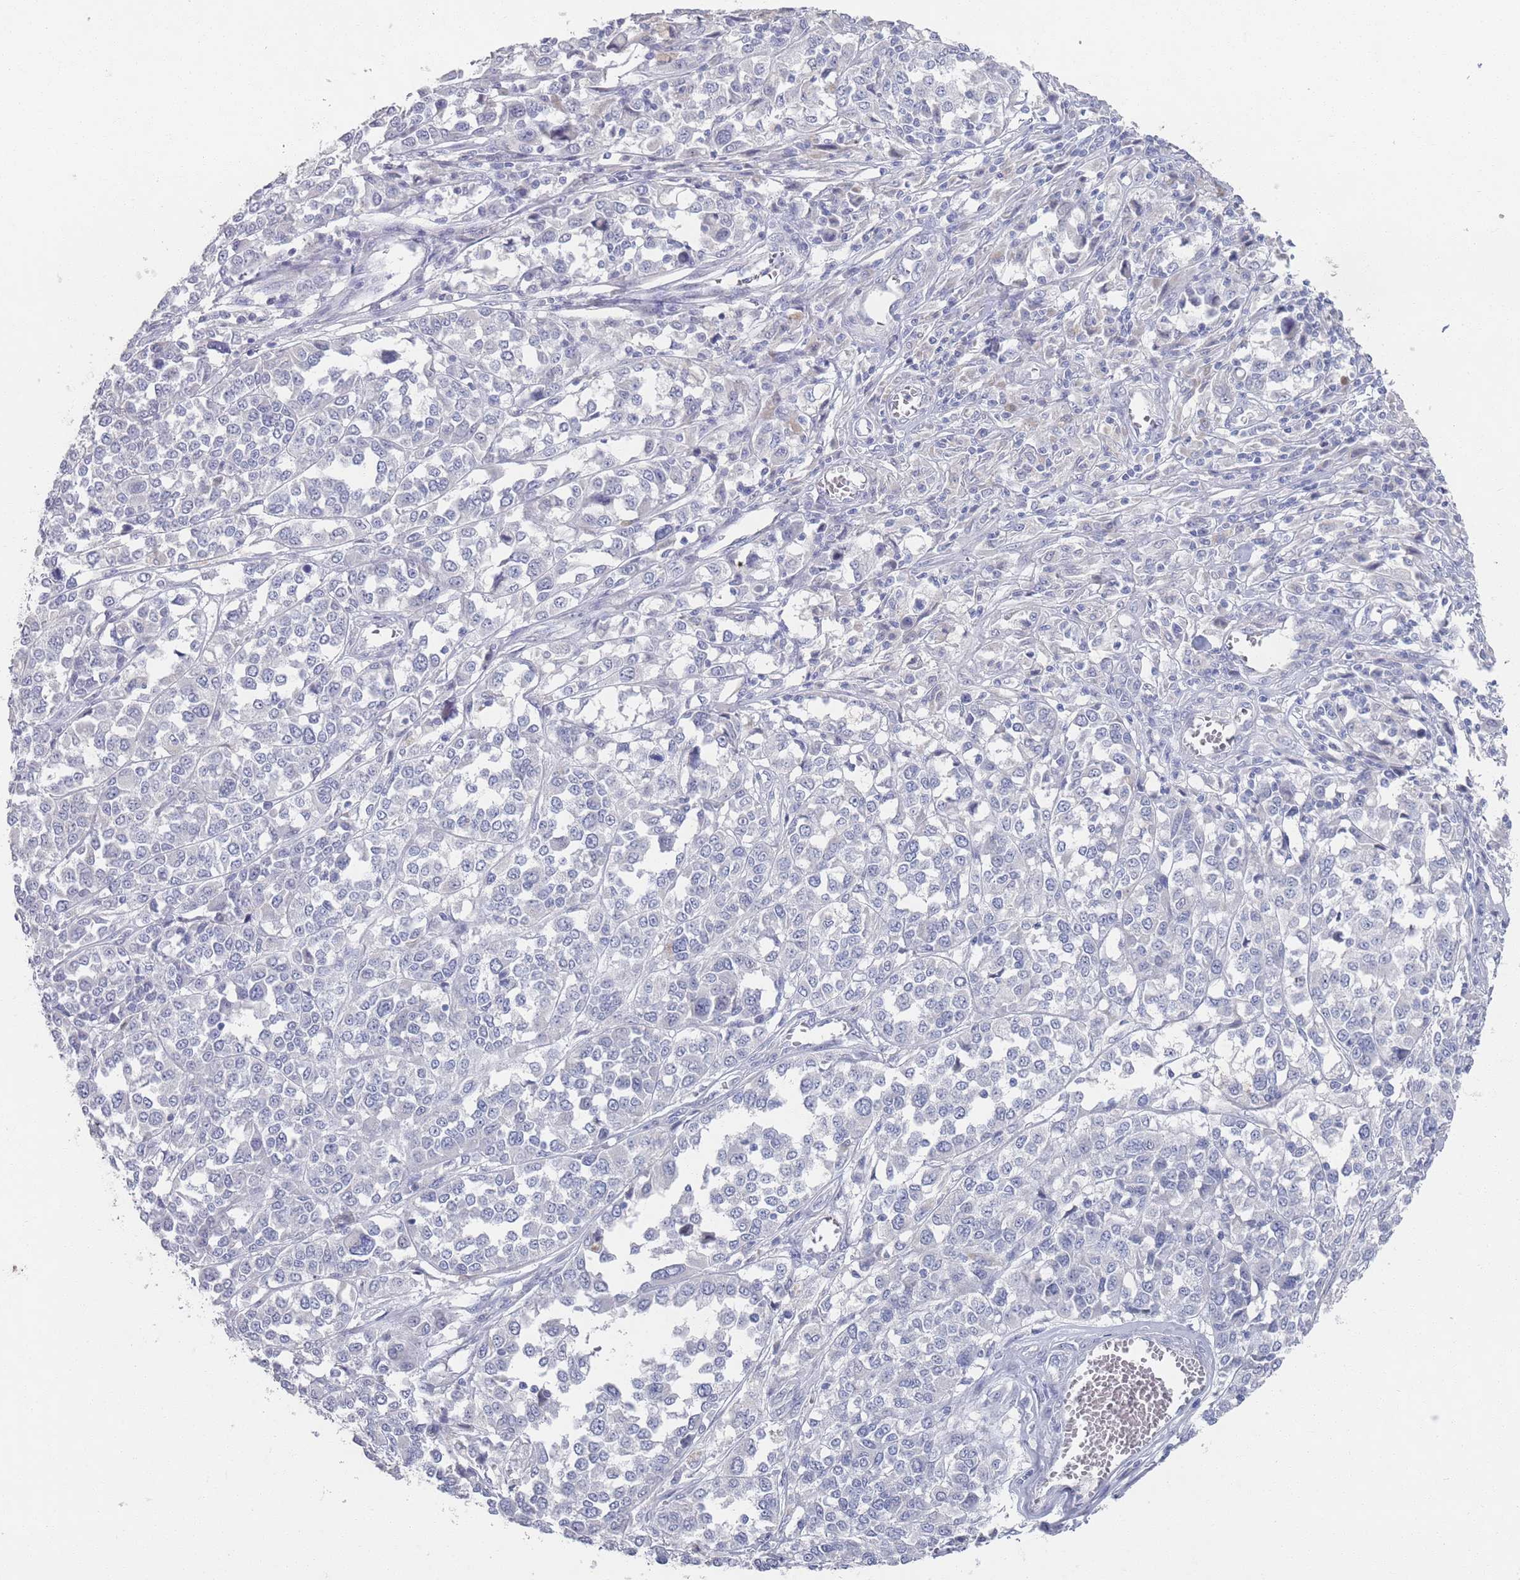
{"staining": {"intensity": "negative", "quantity": "none", "location": "none"}, "tissue": "melanoma", "cell_type": "Tumor cells", "image_type": "cancer", "snomed": [{"axis": "morphology", "description": "Malignant melanoma, Metastatic site"}, {"axis": "topography", "description": "Lymph node"}], "caption": "Immunohistochemical staining of malignant melanoma (metastatic site) reveals no significant staining in tumor cells.", "gene": "PROM2", "patient": {"sex": "male", "age": 44}}